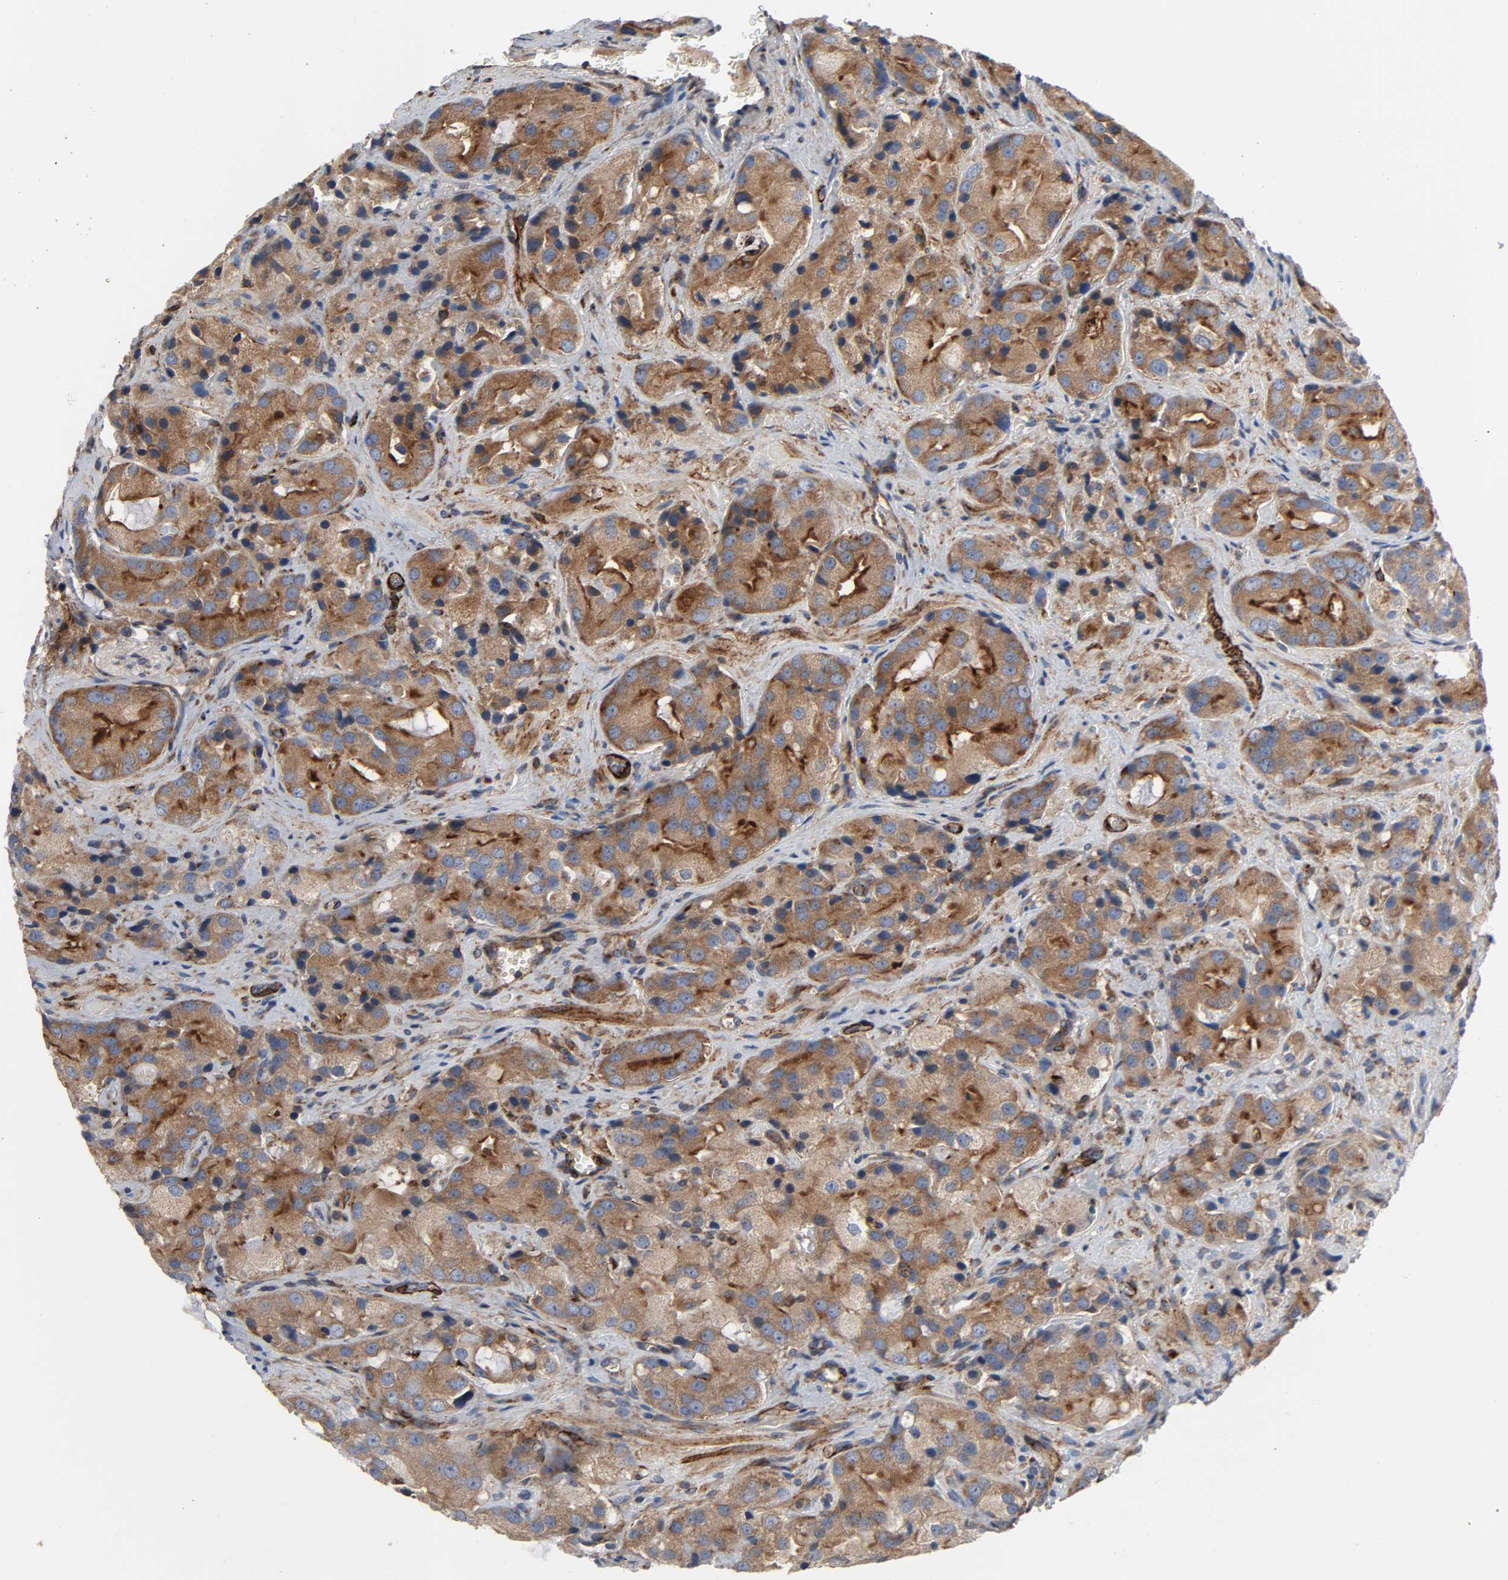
{"staining": {"intensity": "strong", "quantity": ">75%", "location": "cytoplasmic/membranous"}, "tissue": "prostate cancer", "cell_type": "Tumor cells", "image_type": "cancer", "snomed": [{"axis": "morphology", "description": "Adenocarcinoma, High grade"}, {"axis": "topography", "description": "Prostate"}], "caption": "A high-resolution micrograph shows immunohistochemistry (IHC) staining of prostate adenocarcinoma (high-grade), which demonstrates strong cytoplasmic/membranous positivity in about >75% of tumor cells. The protein is stained brown, and the nuclei are stained in blue (DAB (3,3'-diaminobenzidine) IHC with brightfield microscopy, high magnification).", "gene": "ARHGAP1", "patient": {"sex": "male", "age": 70}}